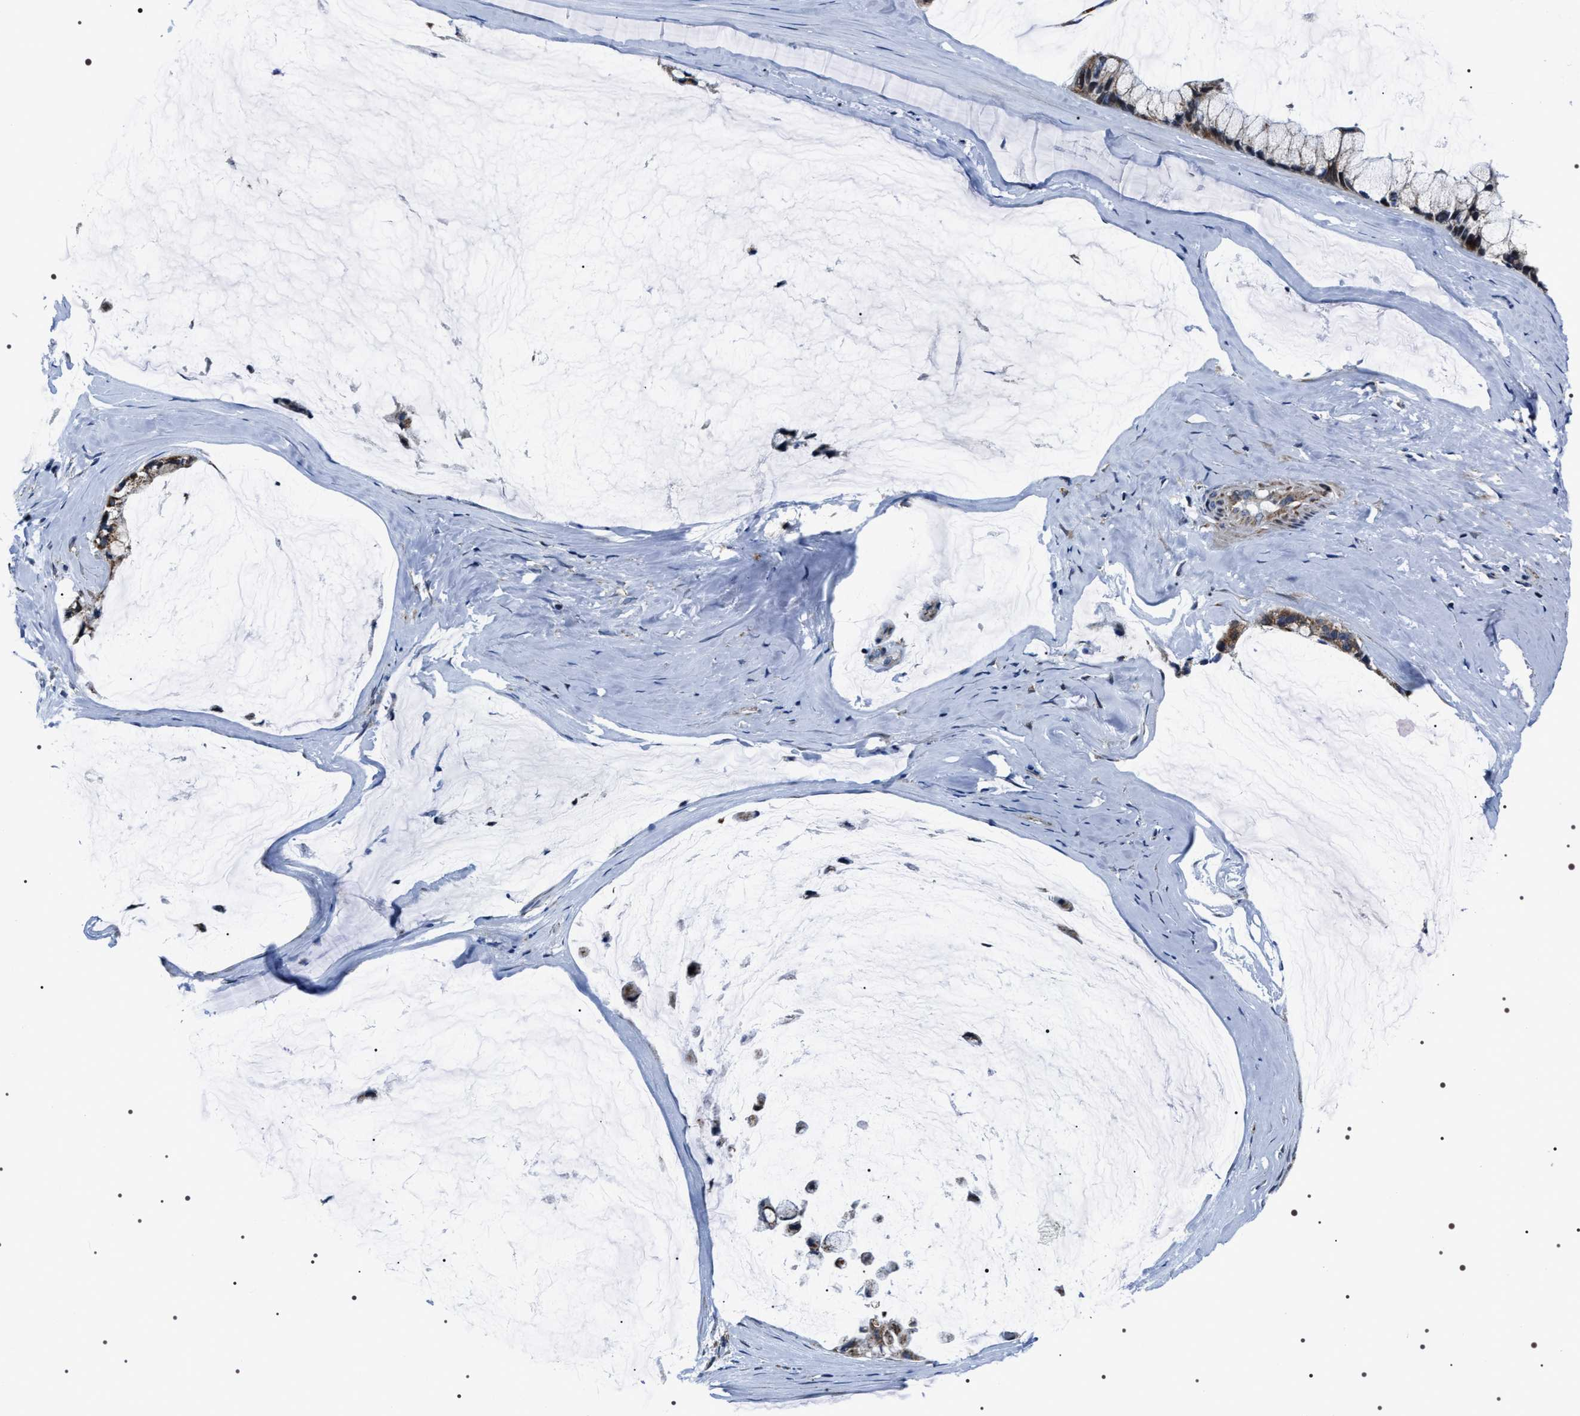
{"staining": {"intensity": "moderate", "quantity": ">75%", "location": "cytoplasmic/membranous"}, "tissue": "ovarian cancer", "cell_type": "Tumor cells", "image_type": "cancer", "snomed": [{"axis": "morphology", "description": "Cystadenocarcinoma, mucinous, NOS"}, {"axis": "topography", "description": "Ovary"}], "caption": "Immunohistochemical staining of human ovarian cancer displays moderate cytoplasmic/membranous protein expression in about >75% of tumor cells. Immunohistochemistry stains the protein of interest in brown and the nuclei are stained blue.", "gene": "NTMT1", "patient": {"sex": "female", "age": 39}}